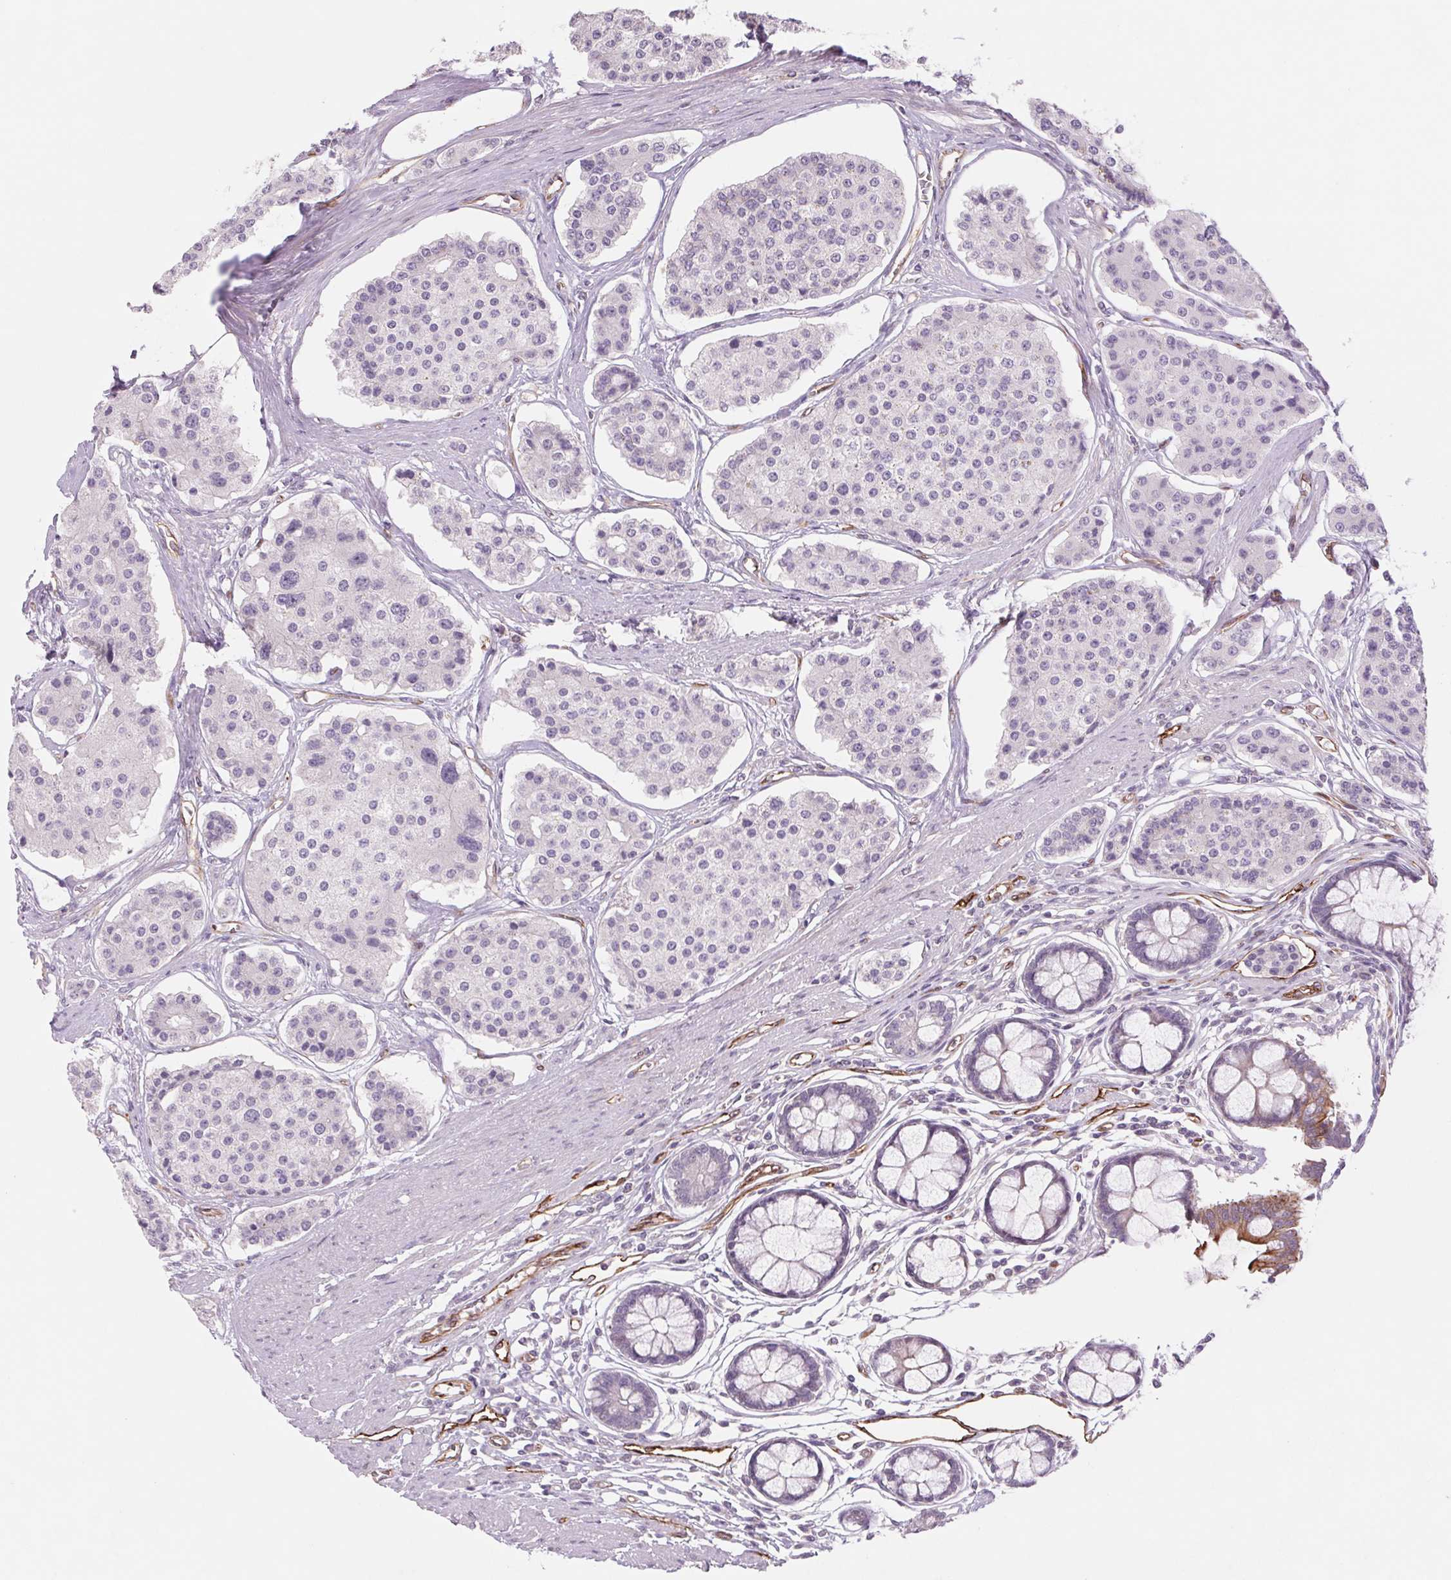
{"staining": {"intensity": "weak", "quantity": ">75%", "location": "cytoplasmic/membranous"}, "tissue": "carcinoid", "cell_type": "Tumor cells", "image_type": "cancer", "snomed": [{"axis": "morphology", "description": "Carcinoid, malignant, NOS"}, {"axis": "topography", "description": "Small intestine"}], "caption": "The photomicrograph demonstrates staining of carcinoid (malignant), revealing weak cytoplasmic/membranous protein positivity (brown color) within tumor cells.", "gene": "MS4A13", "patient": {"sex": "female", "age": 65}}